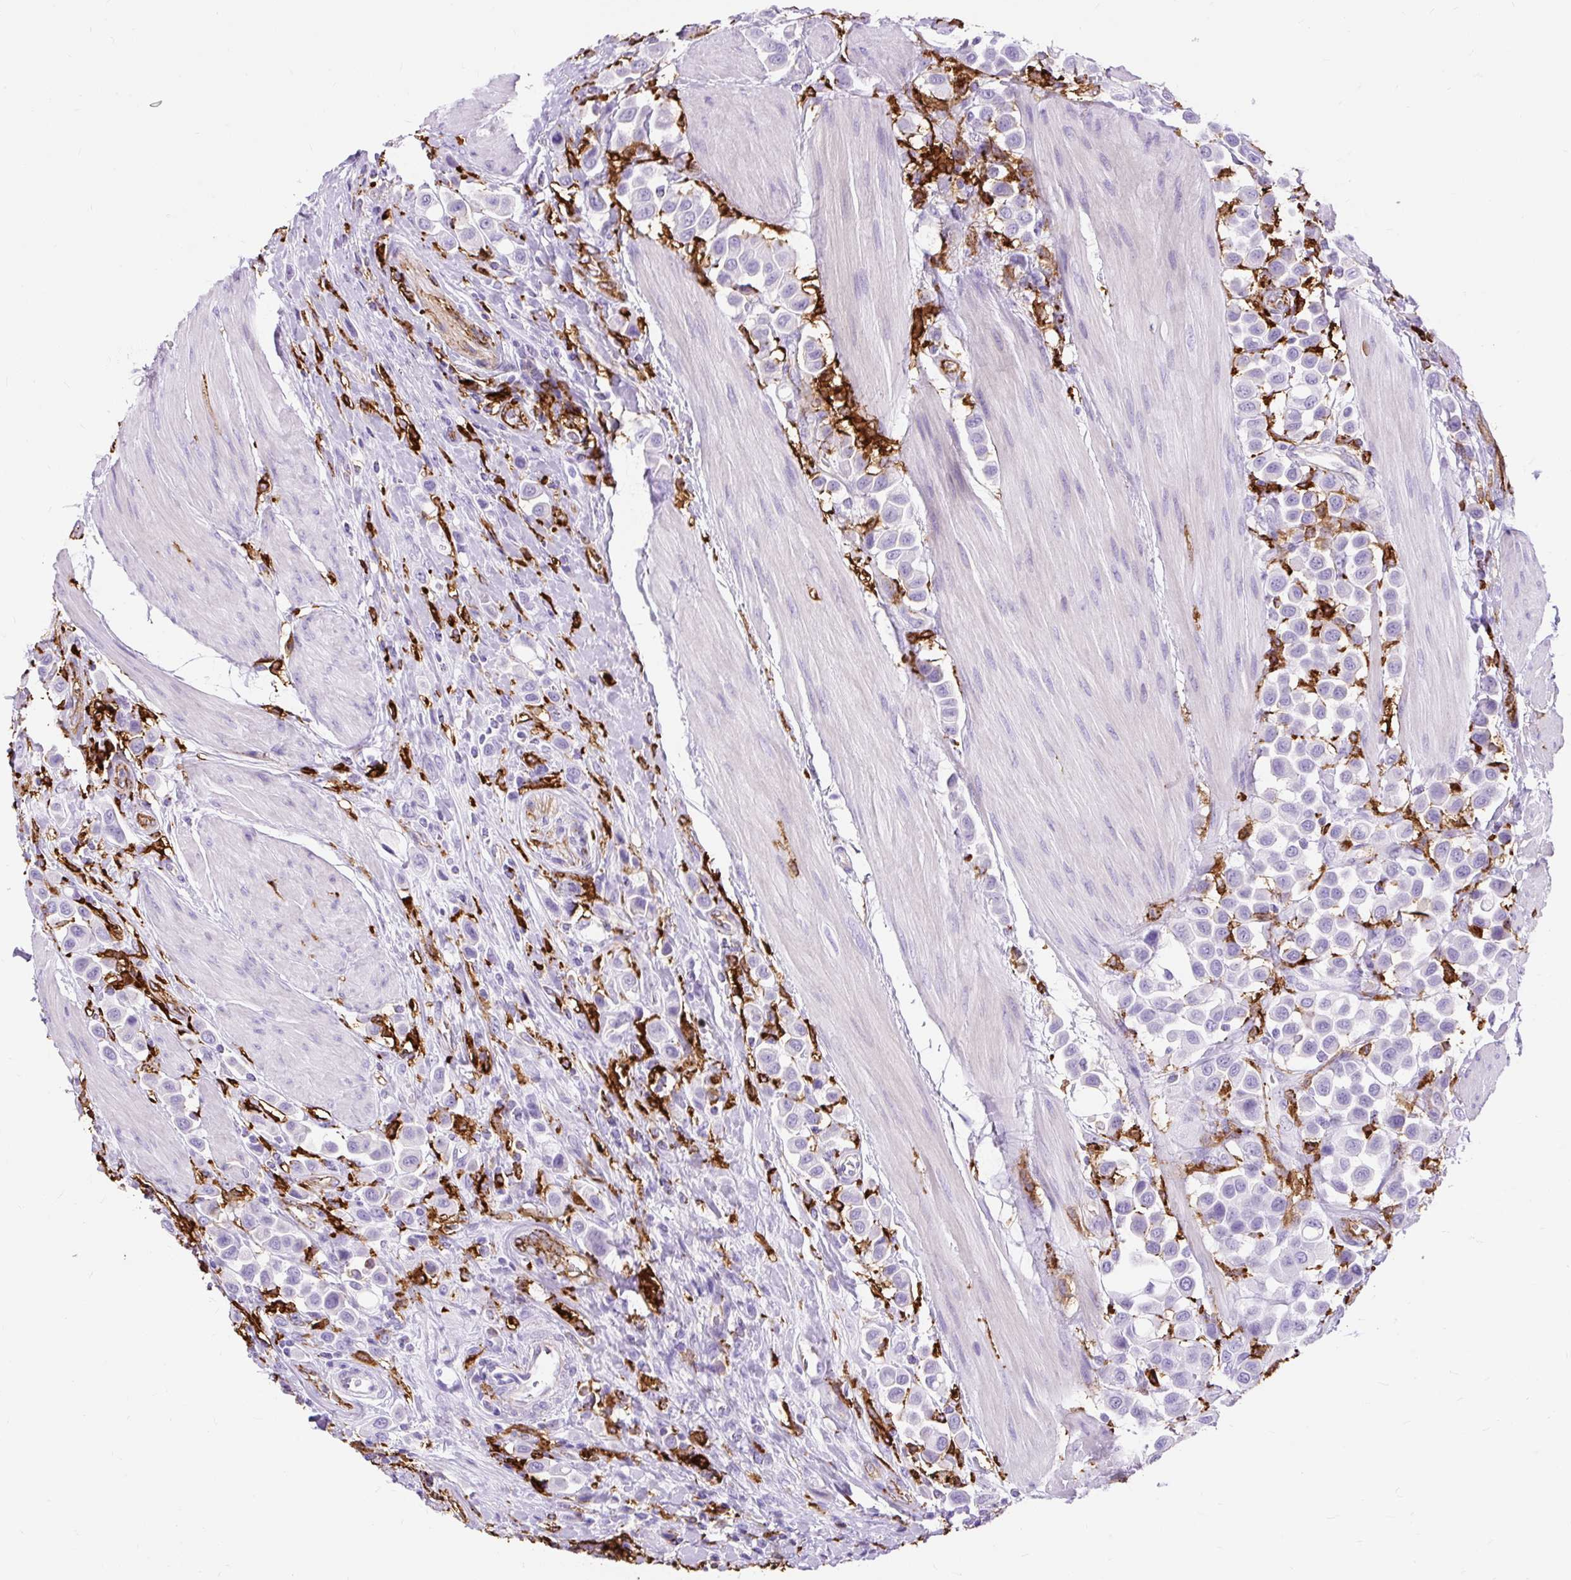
{"staining": {"intensity": "negative", "quantity": "none", "location": "none"}, "tissue": "urothelial cancer", "cell_type": "Tumor cells", "image_type": "cancer", "snomed": [{"axis": "morphology", "description": "Urothelial carcinoma, High grade"}, {"axis": "topography", "description": "Urinary bladder"}], "caption": "Tumor cells are negative for protein expression in human urothelial cancer.", "gene": "HLA-DRA", "patient": {"sex": "male", "age": 50}}